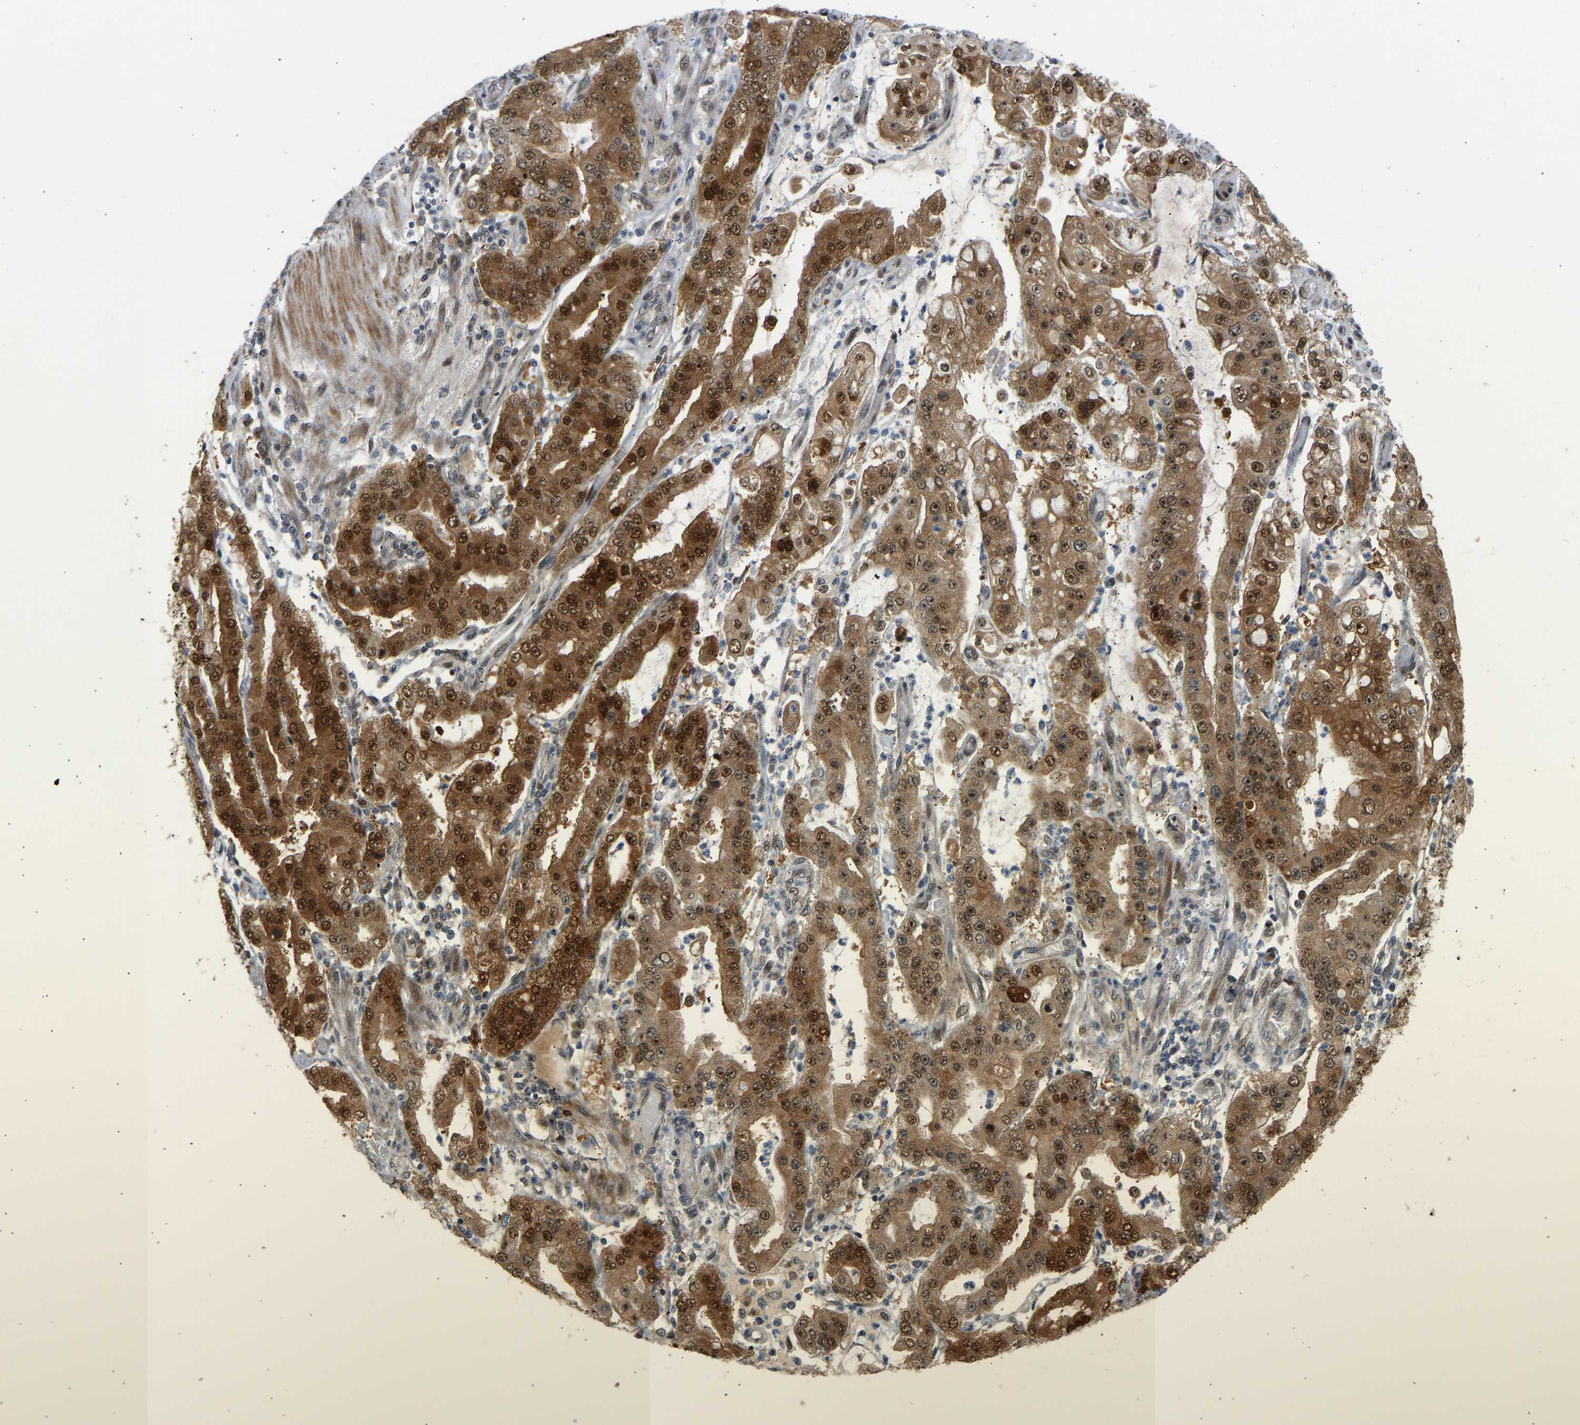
{"staining": {"intensity": "moderate", "quantity": ">75%", "location": "cytoplasmic/membranous,nuclear"}, "tissue": "stomach cancer", "cell_type": "Tumor cells", "image_type": "cancer", "snomed": [{"axis": "morphology", "description": "Adenocarcinoma, NOS"}, {"axis": "topography", "description": "Stomach"}], "caption": "Protein expression analysis of stomach adenocarcinoma shows moderate cytoplasmic/membranous and nuclear positivity in approximately >75% of tumor cells.", "gene": "BAG1", "patient": {"sex": "male", "age": 76}}